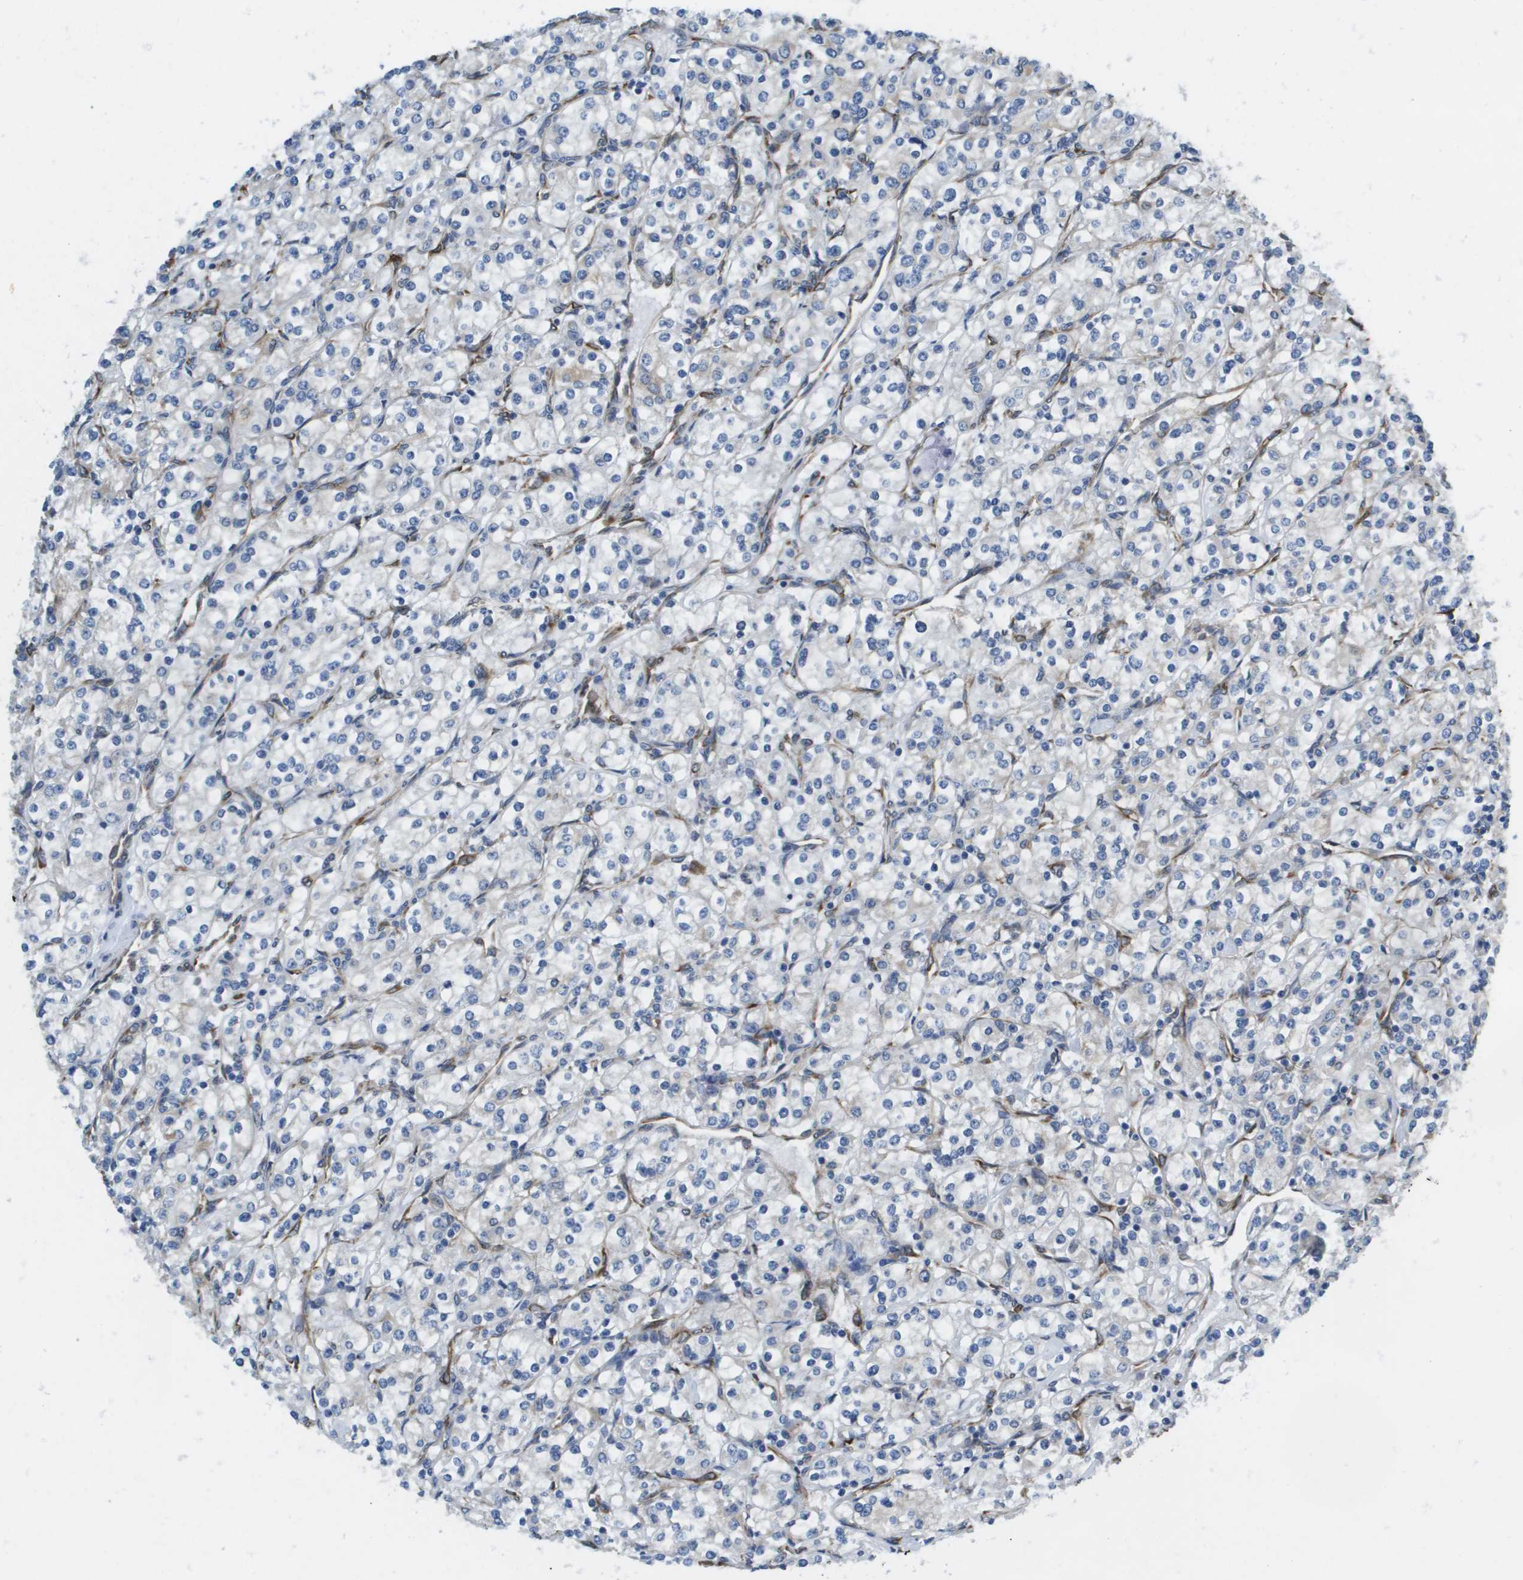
{"staining": {"intensity": "negative", "quantity": "none", "location": "none"}, "tissue": "renal cancer", "cell_type": "Tumor cells", "image_type": "cancer", "snomed": [{"axis": "morphology", "description": "Adenocarcinoma, NOS"}, {"axis": "topography", "description": "Kidney"}], "caption": "Renal cancer stained for a protein using IHC exhibits no positivity tumor cells.", "gene": "ST3GAL2", "patient": {"sex": "male", "age": 77}}